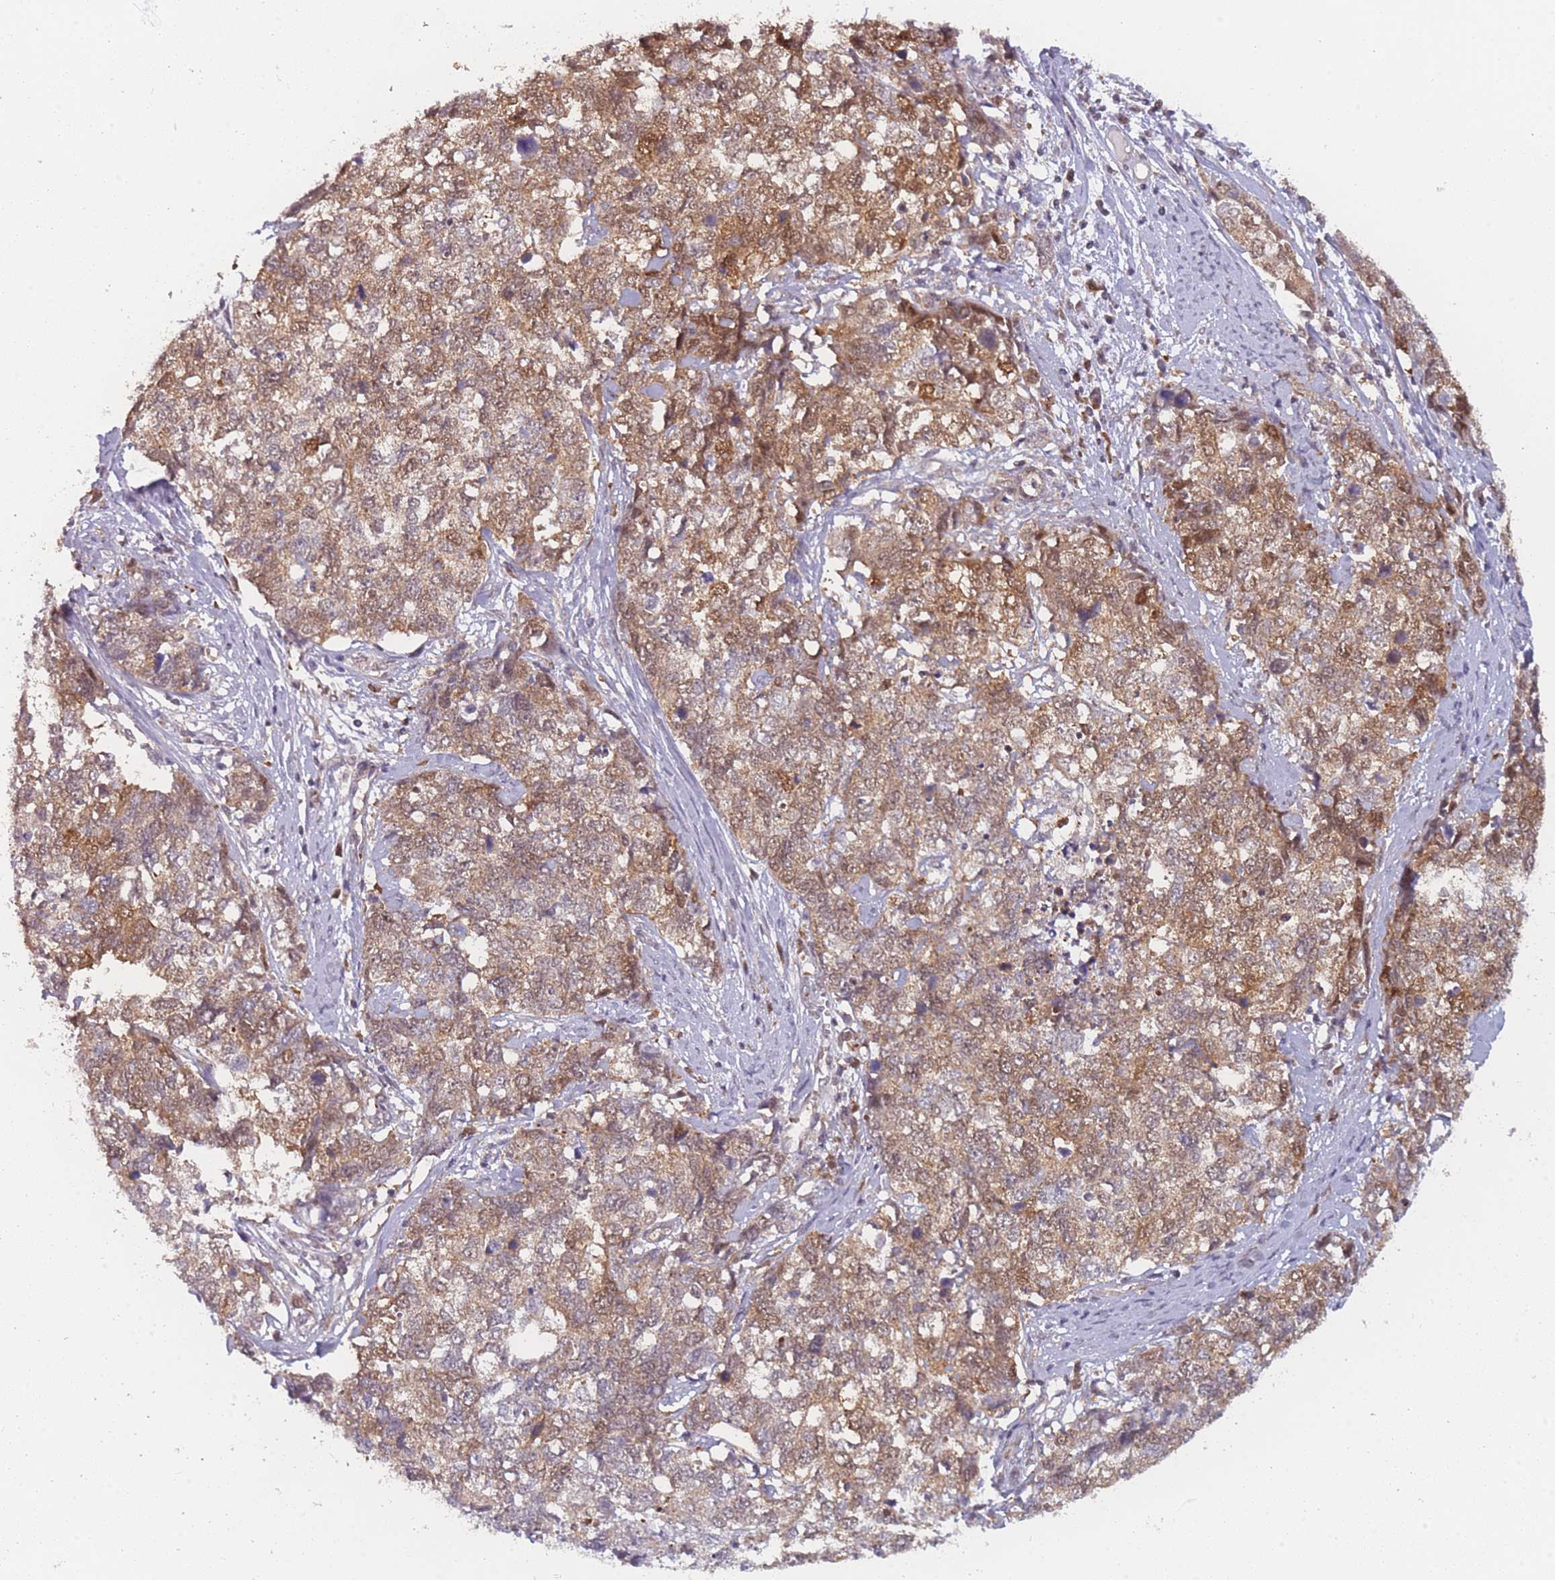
{"staining": {"intensity": "moderate", "quantity": "25%-75%", "location": "cytoplasmic/membranous"}, "tissue": "cervical cancer", "cell_type": "Tumor cells", "image_type": "cancer", "snomed": [{"axis": "morphology", "description": "Squamous cell carcinoma, NOS"}, {"axis": "topography", "description": "Cervix"}], "caption": "Human cervical squamous cell carcinoma stained with a brown dye reveals moderate cytoplasmic/membranous positive expression in about 25%-75% of tumor cells.", "gene": "MRI1", "patient": {"sex": "female", "age": 63}}